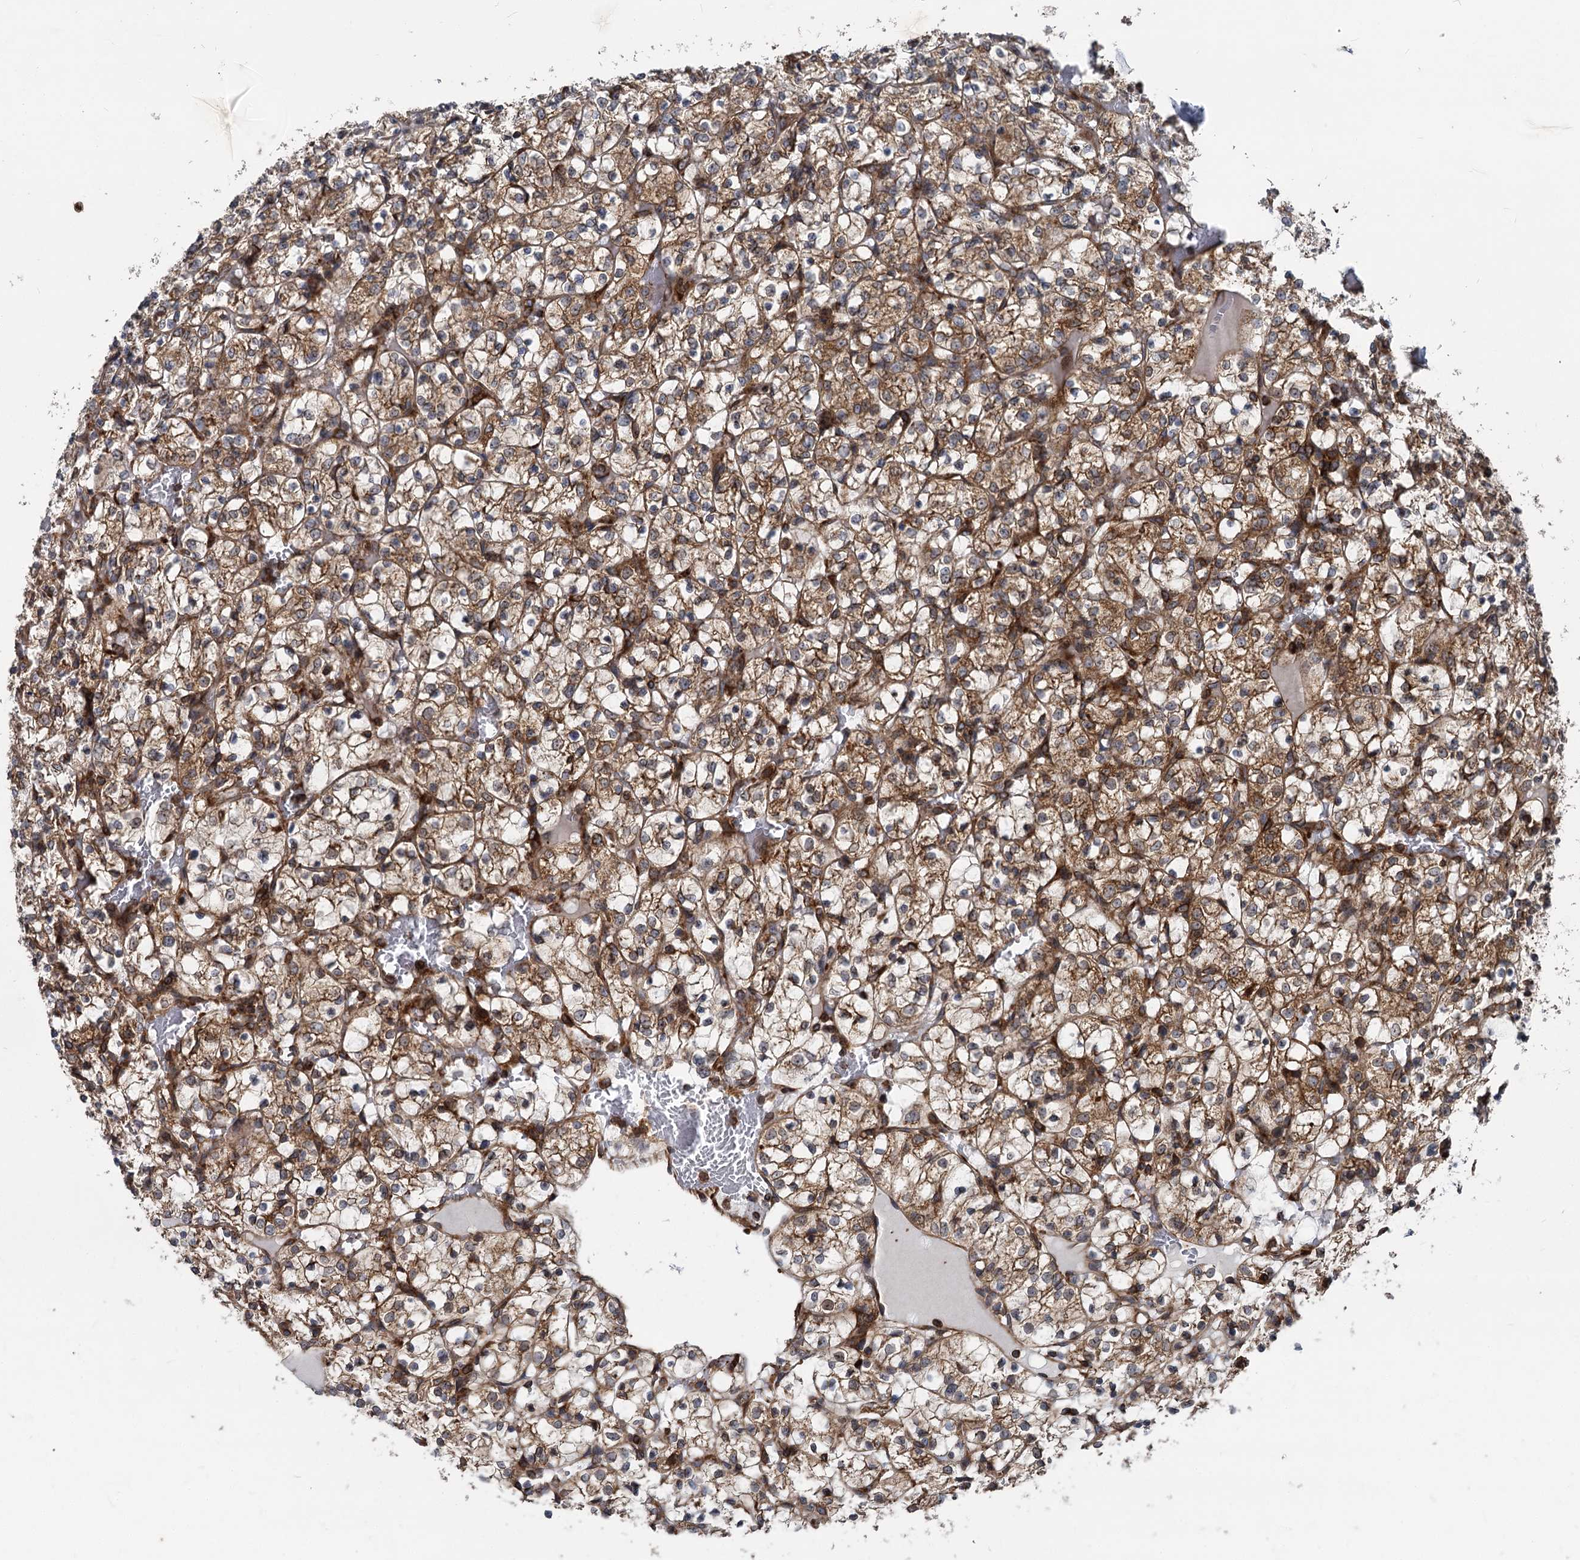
{"staining": {"intensity": "strong", "quantity": ">75%", "location": "cytoplasmic/membranous"}, "tissue": "renal cancer", "cell_type": "Tumor cells", "image_type": "cancer", "snomed": [{"axis": "morphology", "description": "Adenocarcinoma, NOS"}, {"axis": "topography", "description": "Kidney"}], "caption": "IHC image of neoplastic tissue: renal cancer (adenocarcinoma) stained using immunohistochemistry (IHC) displays high levels of strong protein expression localized specifically in the cytoplasmic/membranous of tumor cells, appearing as a cytoplasmic/membranous brown color.", "gene": "STIM1", "patient": {"sex": "female", "age": 69}}